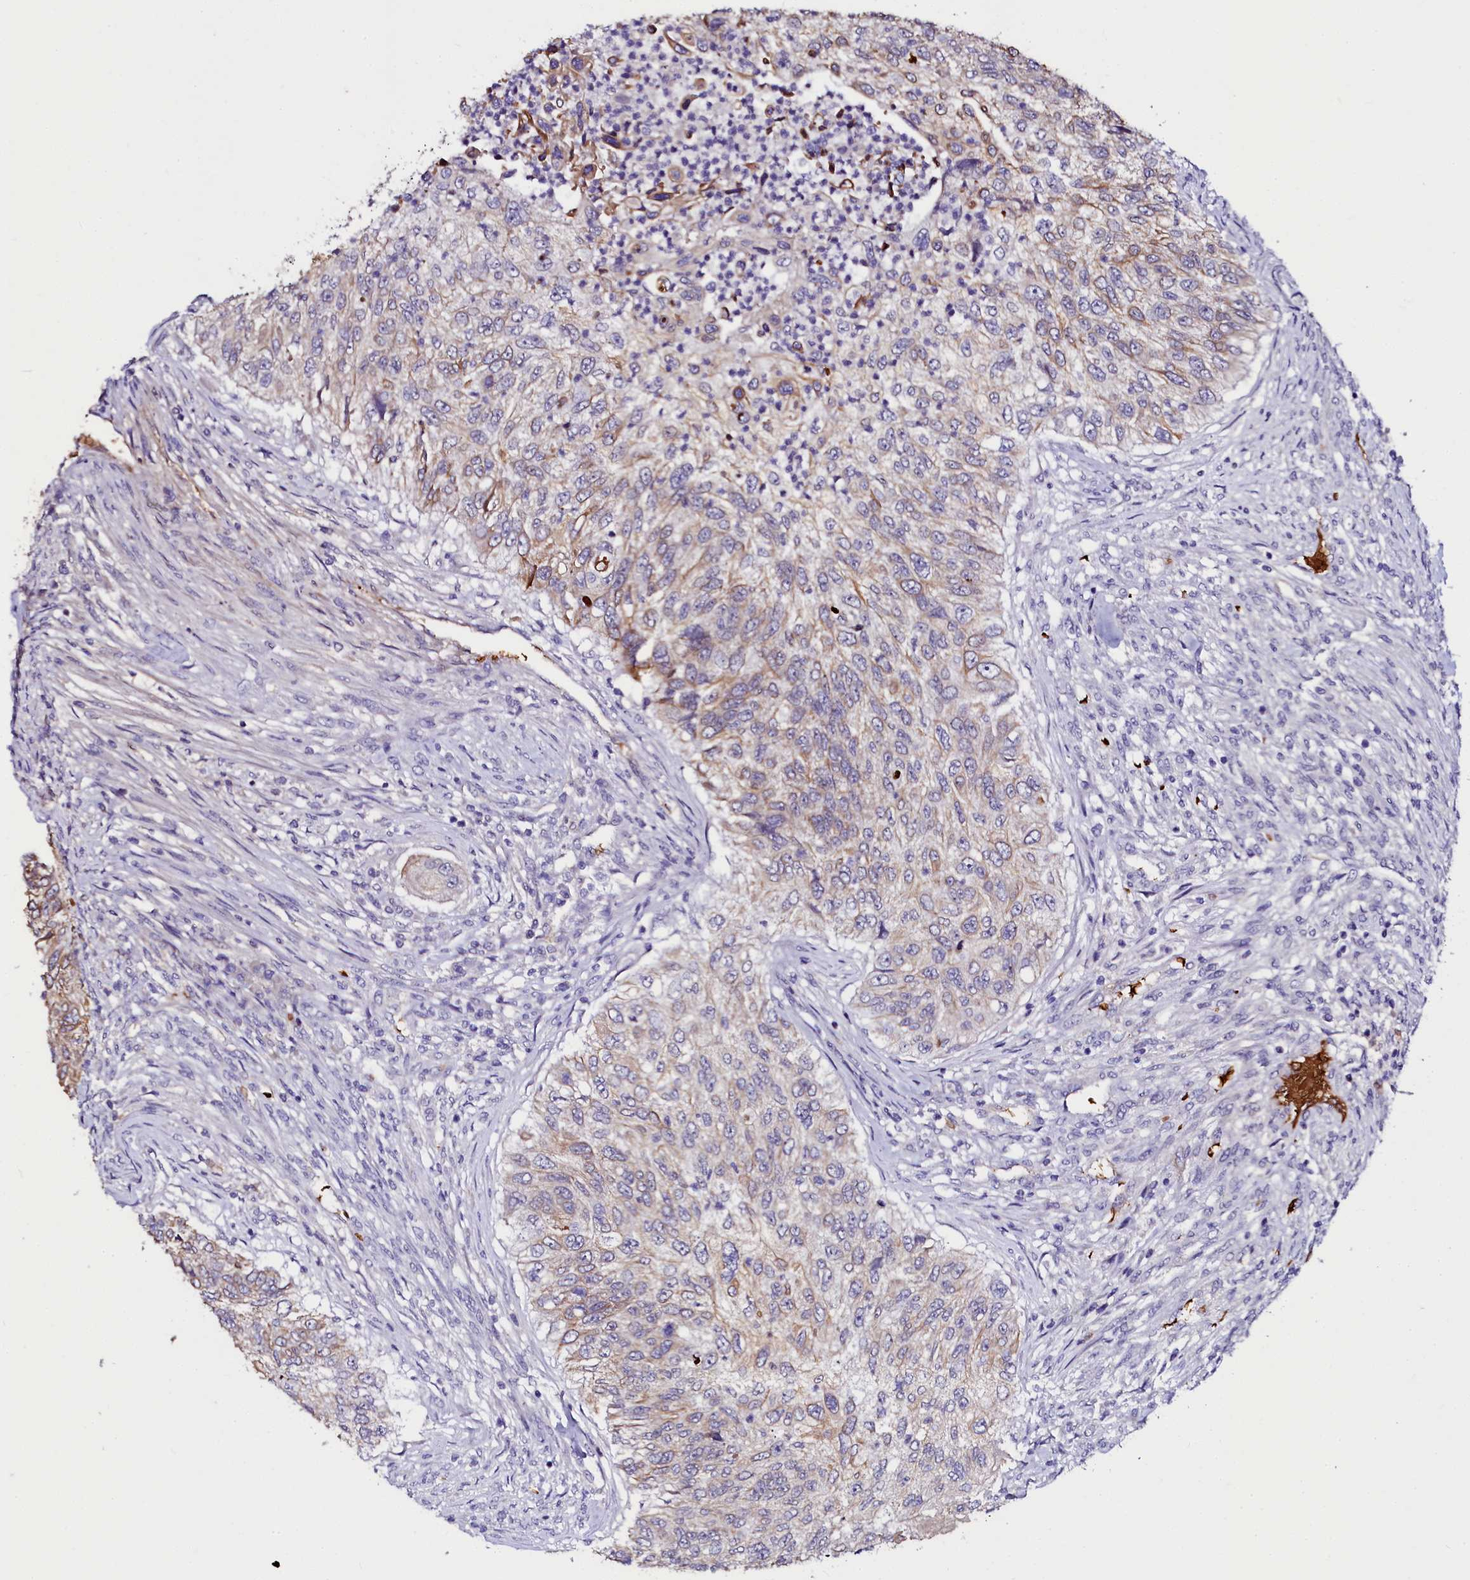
{"staining": {"intensity": "weak", "quantity": ">75%", "location": "cytoplasmic/membranous"}, "tissue": "urothelial cancer", "cell_type": "Tumor cells", "image_type": "cancer", "snomed": [{"axis": "morphology", "description": "Urothelial carcinoma, High grade"}, {"axis": "topography", "description": "Urinary bladder"}], "caption": "Protein analysis of high-grade urothelial carcinoma tissue displays weak cytoplasmic/membranous staining in about >75% of tumor cells.", "gene": "CTDSPL2", "patient": {"sex": "female", "age": 60}}